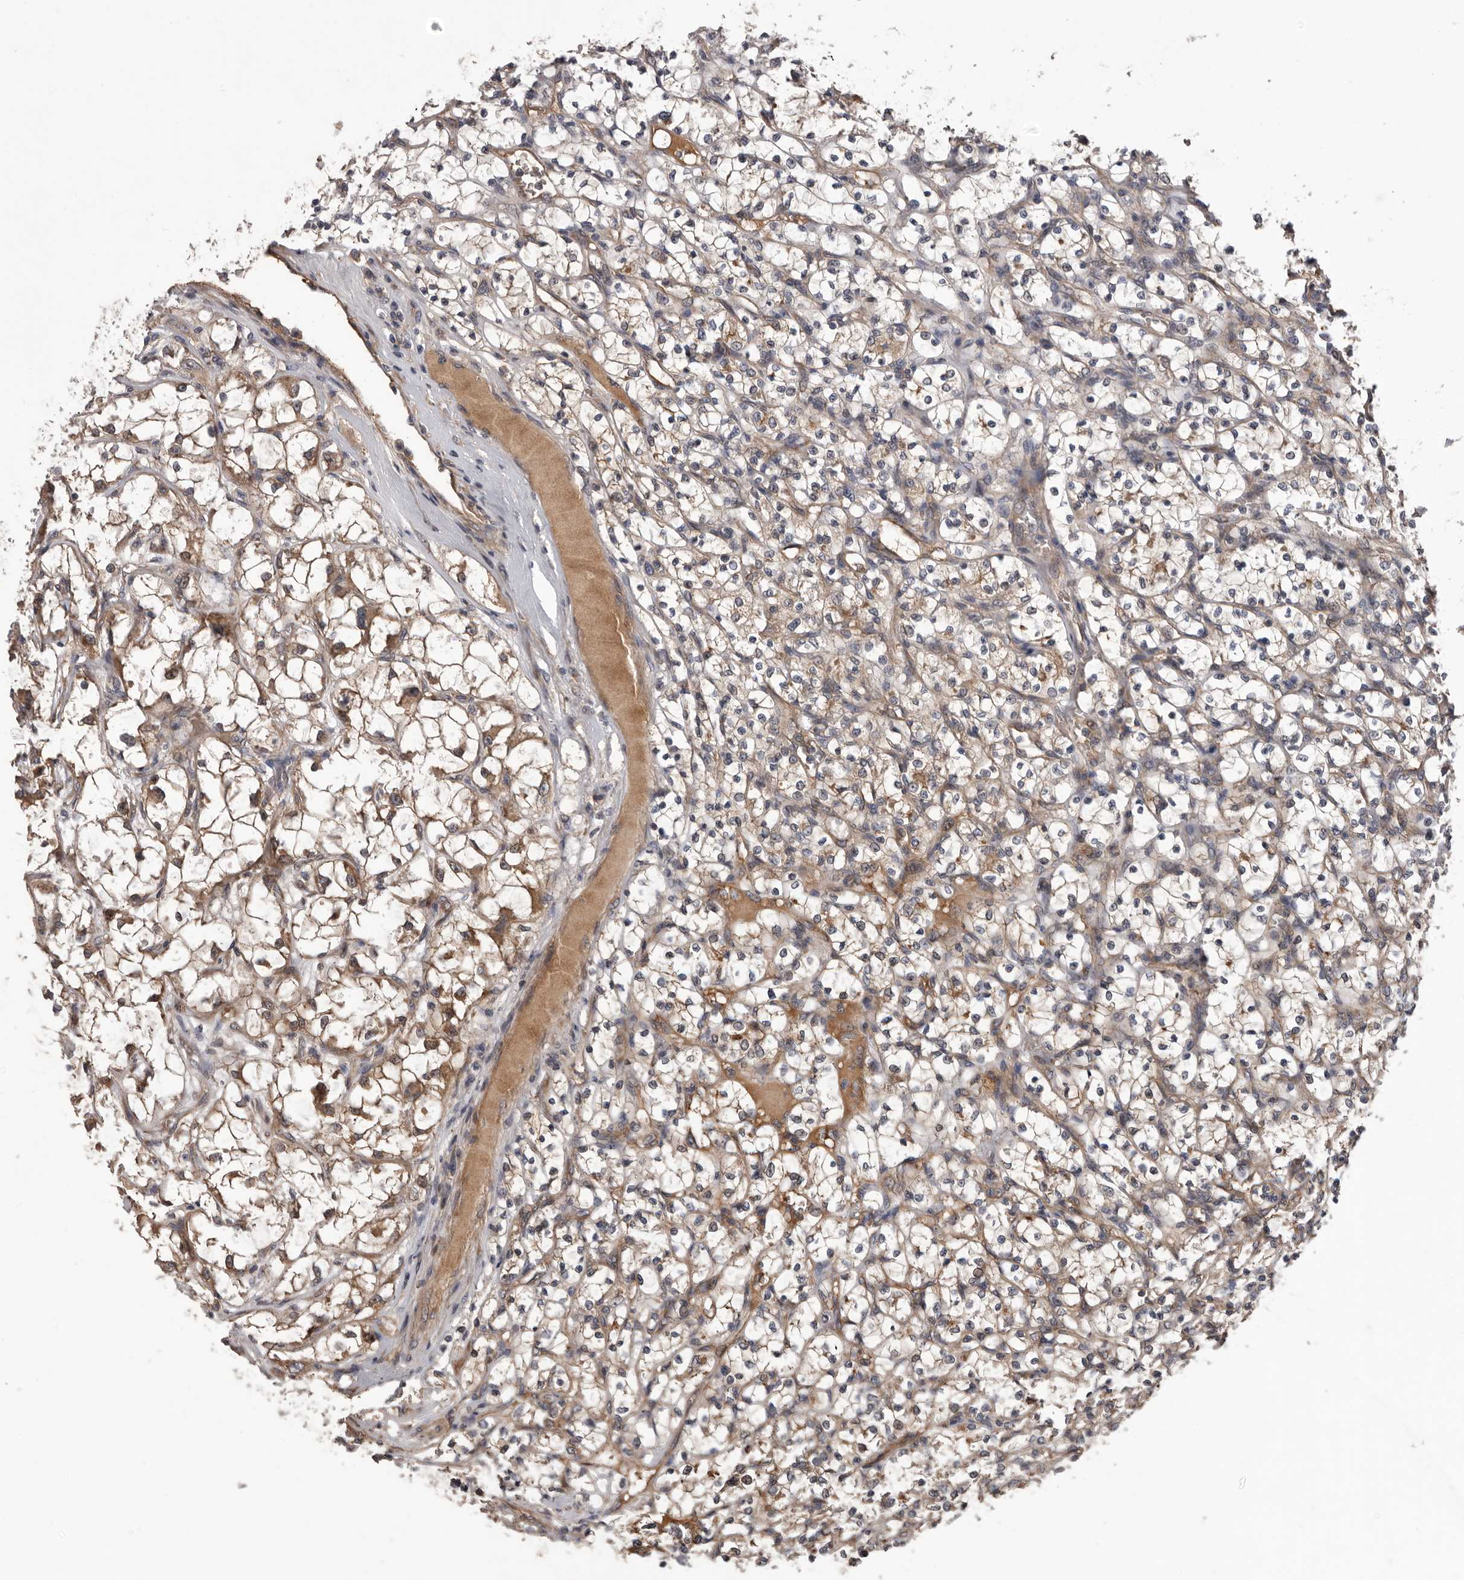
{"staining": {"intensity": "weak", "quantity": "25%-75%", "location": "cytoplasmic/membranous"}, "tissue": "renal cancer", "cell_type": "Tumor cells", "image_type": "cancer", "snomed": [{"axis": "morphology", "description": "Adenocarcinoma, NOS"}, {"axis": "topography", "description": "Kidney"}], "caption": "Approximately 25%-75% of tumor cells in renal cancer (adenocarcinoma) exhibit weak cytoplasmic/membranous protein staining as visualized by brown immunohistochemical staining.", "gene": "PRKD1", "patient": {"sex": "female", "age": 69}}